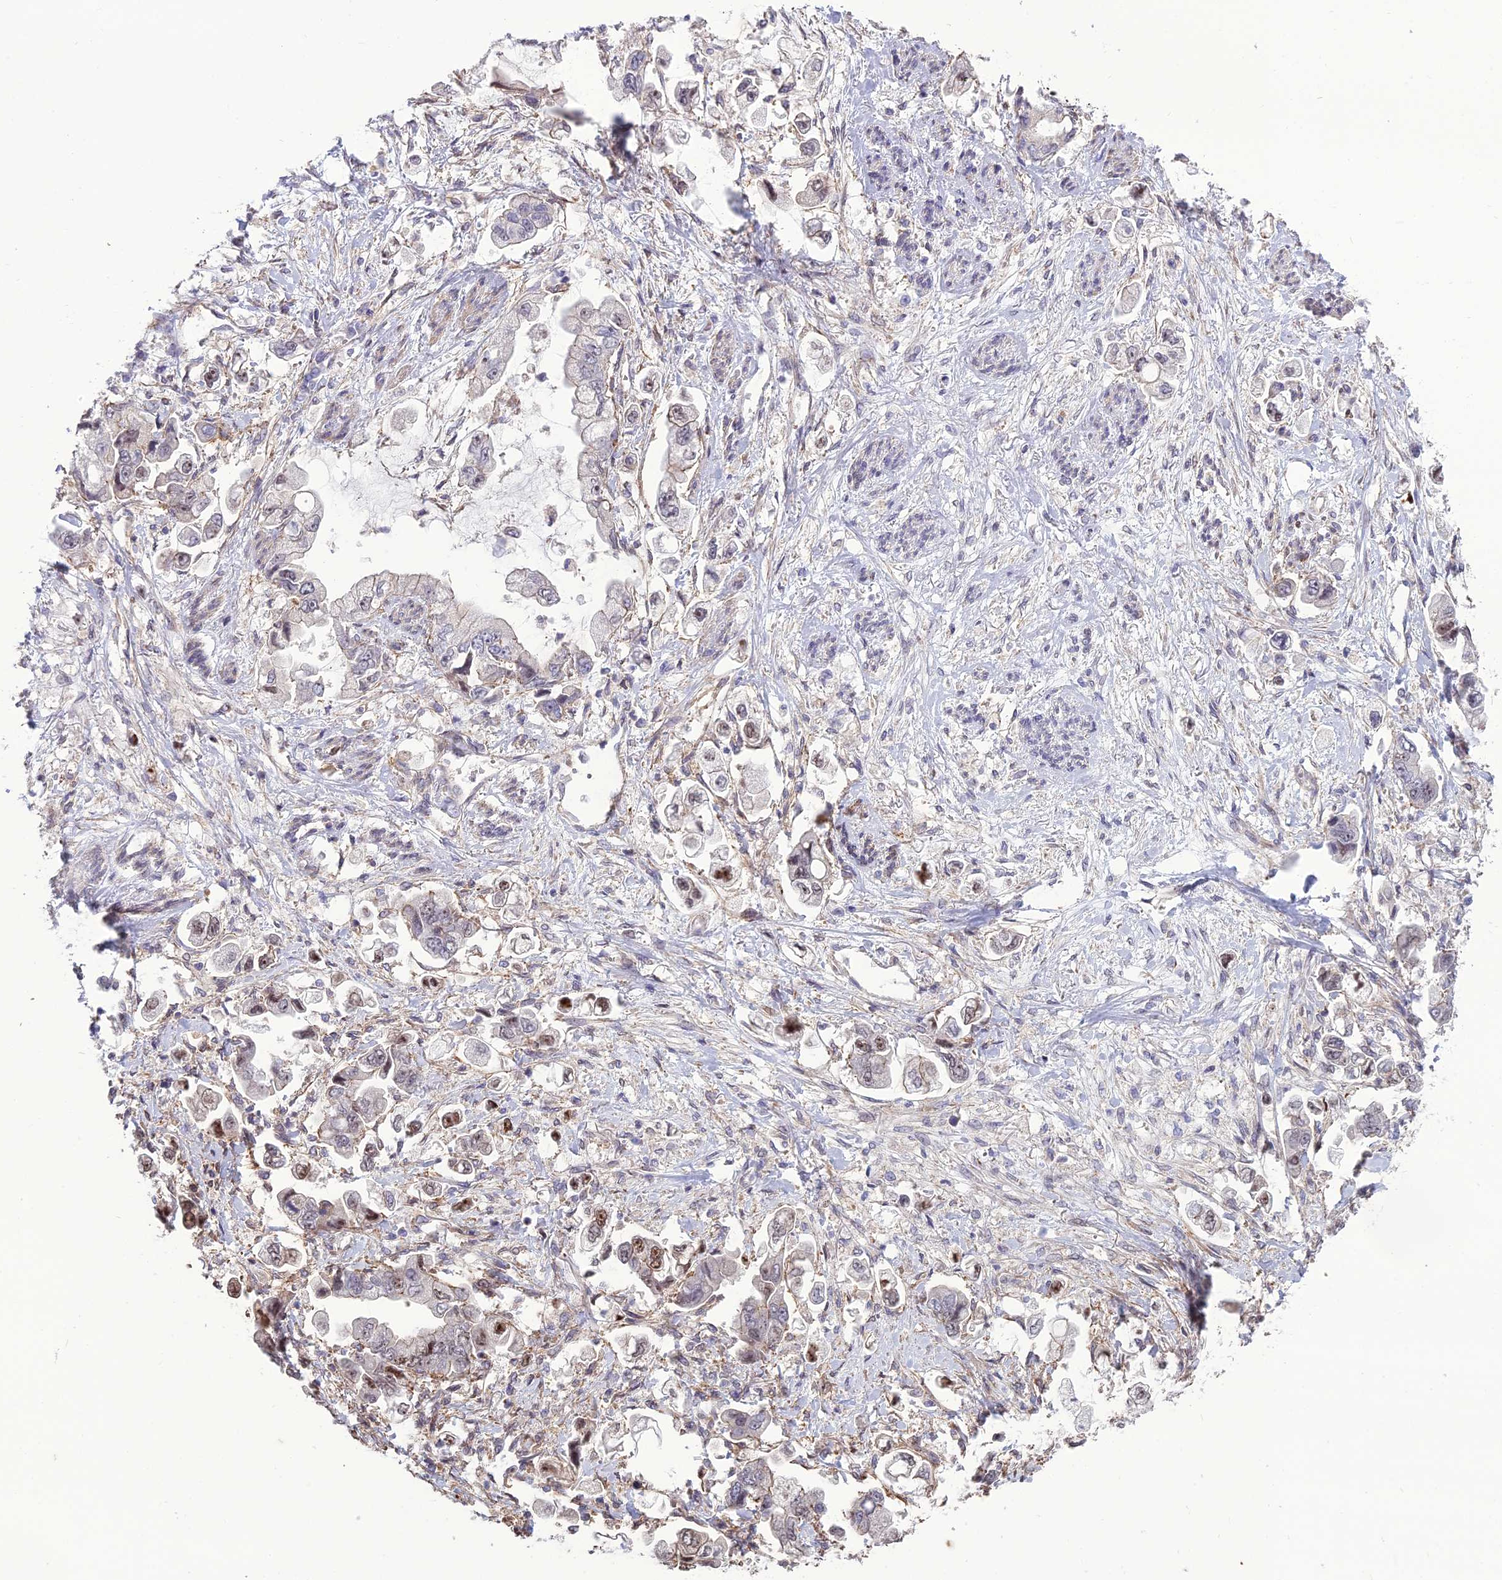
{"staining": {"intensity": "moderate", "quantity": "<25%", "location": "nuclear"}, "tissue": "stomach cancer", "cell_type": "Tumor cells", "image_type": "cancer", "snomed": [{"axis": "morphology", "description": "Adenocarcinoma, NOS"}, {"axis": "topography", "description": "Stomach"}], "caption": "The immunohistochemical stain highlights moderate nuclear staining in tumor cells of adenocarcinoma (stomach) tissue. (Brightfield microscopy of DAB IHC at high magnification).", "gene": "TSPYL2", "patient": {"sex": "male", "age": 62}}